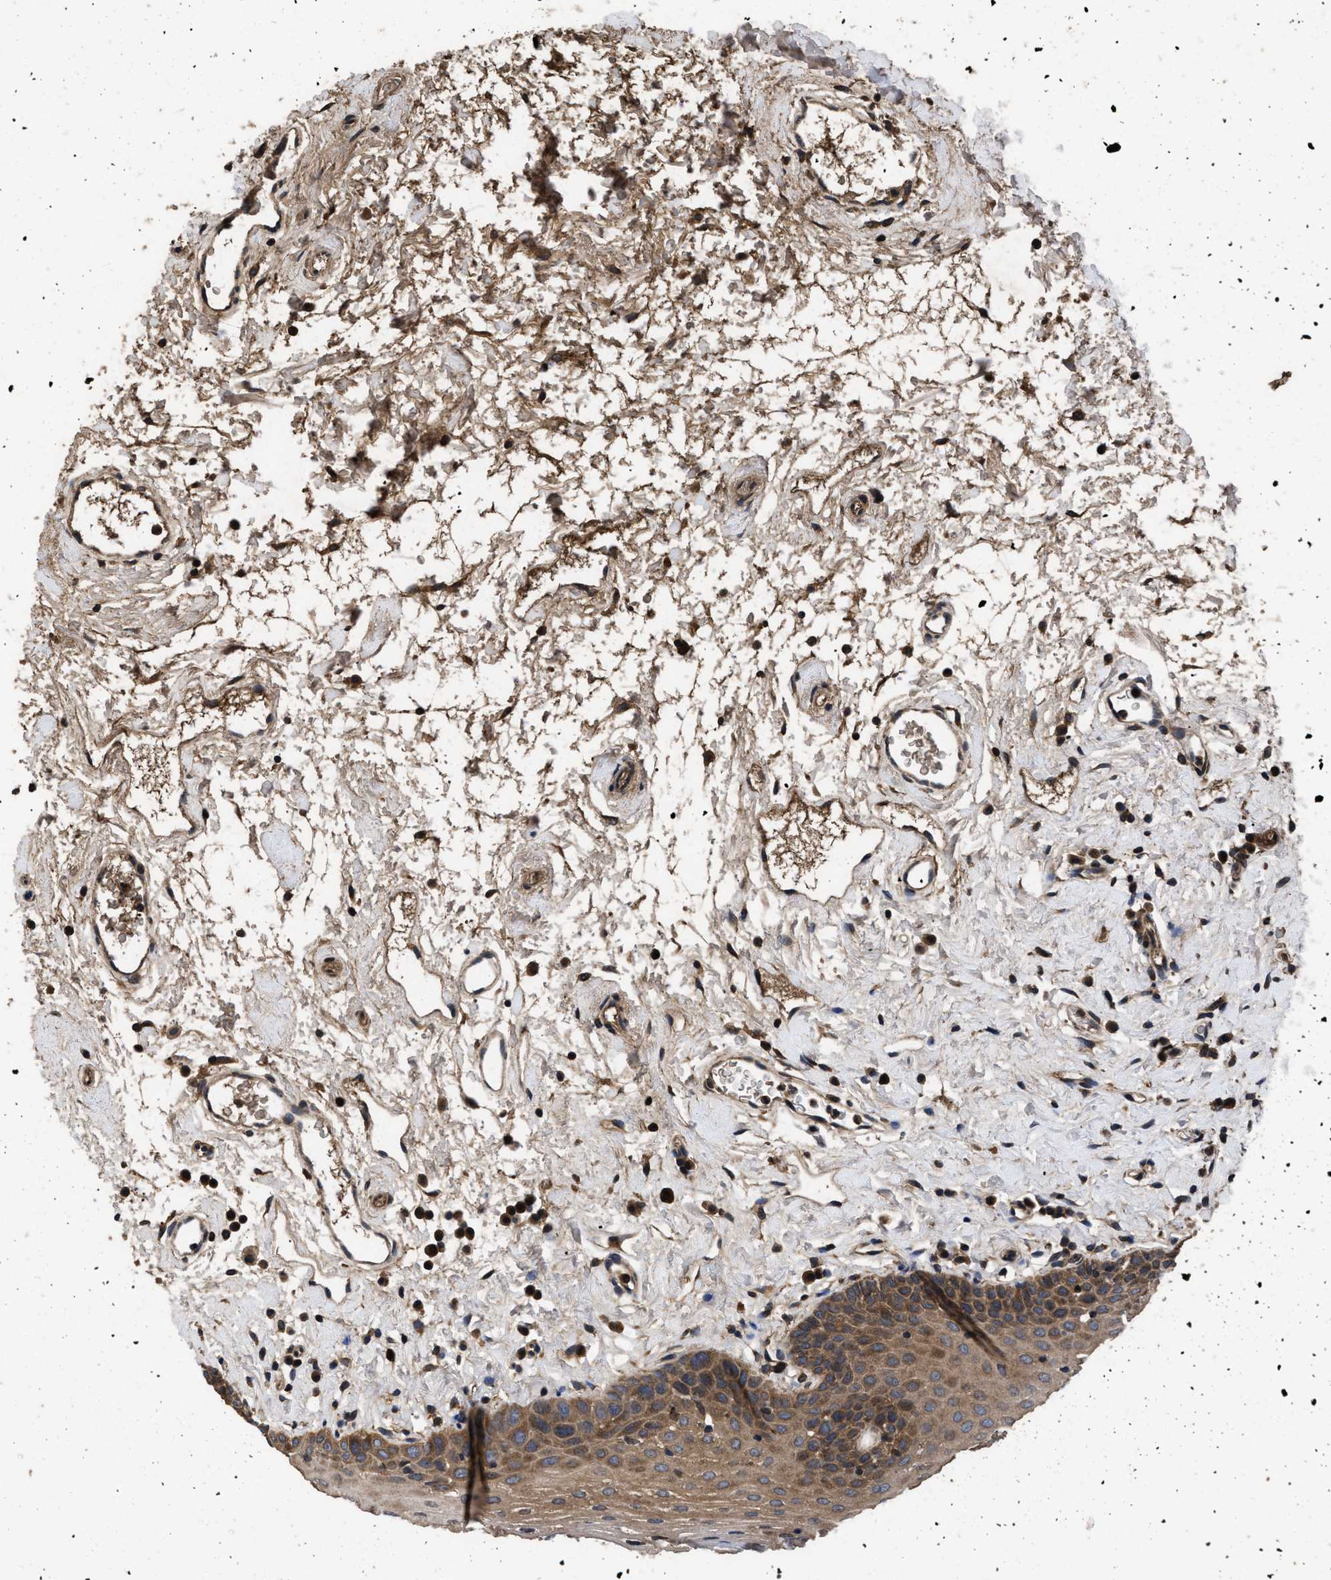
{"staining": {"intensity": "moderate", "quantity": "25%-75%", "location": "cytoplasmic/membranous"}, "tissue": "oral mucosa", "cell_type": "Squamous epithelial cells", "image_type": "normal", "snomed": [{"axis": "morphology", "description": "Normal tissue, NOS"}, {"axis": "topography", "description": "Oral tissue"}], "caption": "A medium amount of moderate cytoplasmic/membranous staining is identified in approximately 25%-75% of squamous epithelial cells in benign oral mucosa. (DAB (3,3'-diaminobenzidine) IHC, brown staining for protein, blue staining for nuclei).", "gene": "LRRC3", "patient": {"sex": "male", "age": 66}}